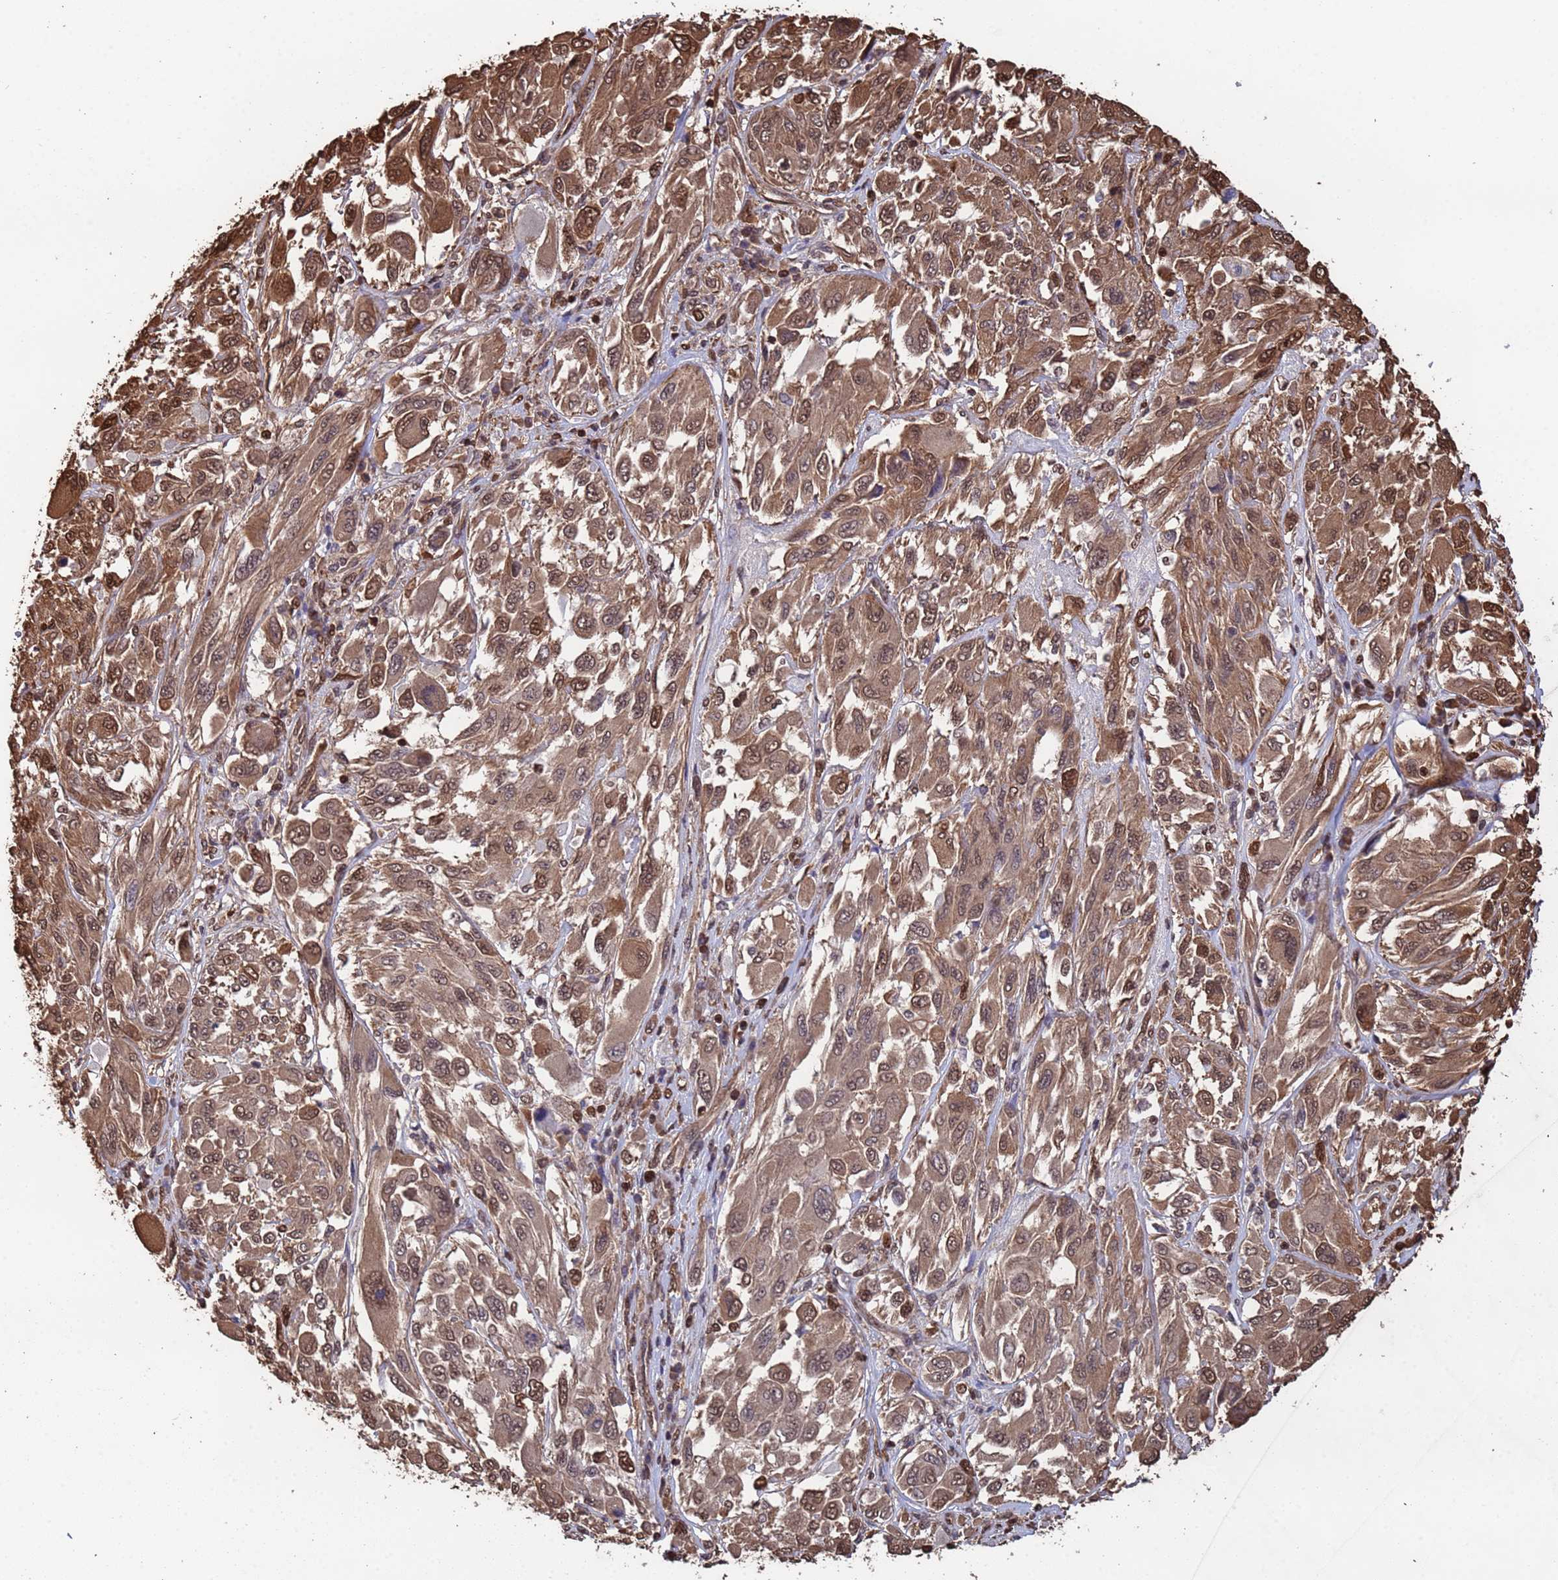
{"staining": {"intensity": "moderate", "quantity": ">75%", "location": "cytoplasmic/membranous,nuclear"}, "tissue": "melanoma", "cell_type": "Tumor cells", "image_type": "cancer", "snomed": [{"axis": "morphology", "description": "Malignant melanoma, NOS"}, {"axis": "topography", "description": "Skin"}], "caption": "Immunohistochemical staining of melanoma reveals moderate cytoplasmic/membranous and nuclear protein expression in about >75% of tumor cells.", "gene": "SUMO4", "patient": {"sex": "female", "age": 91}}